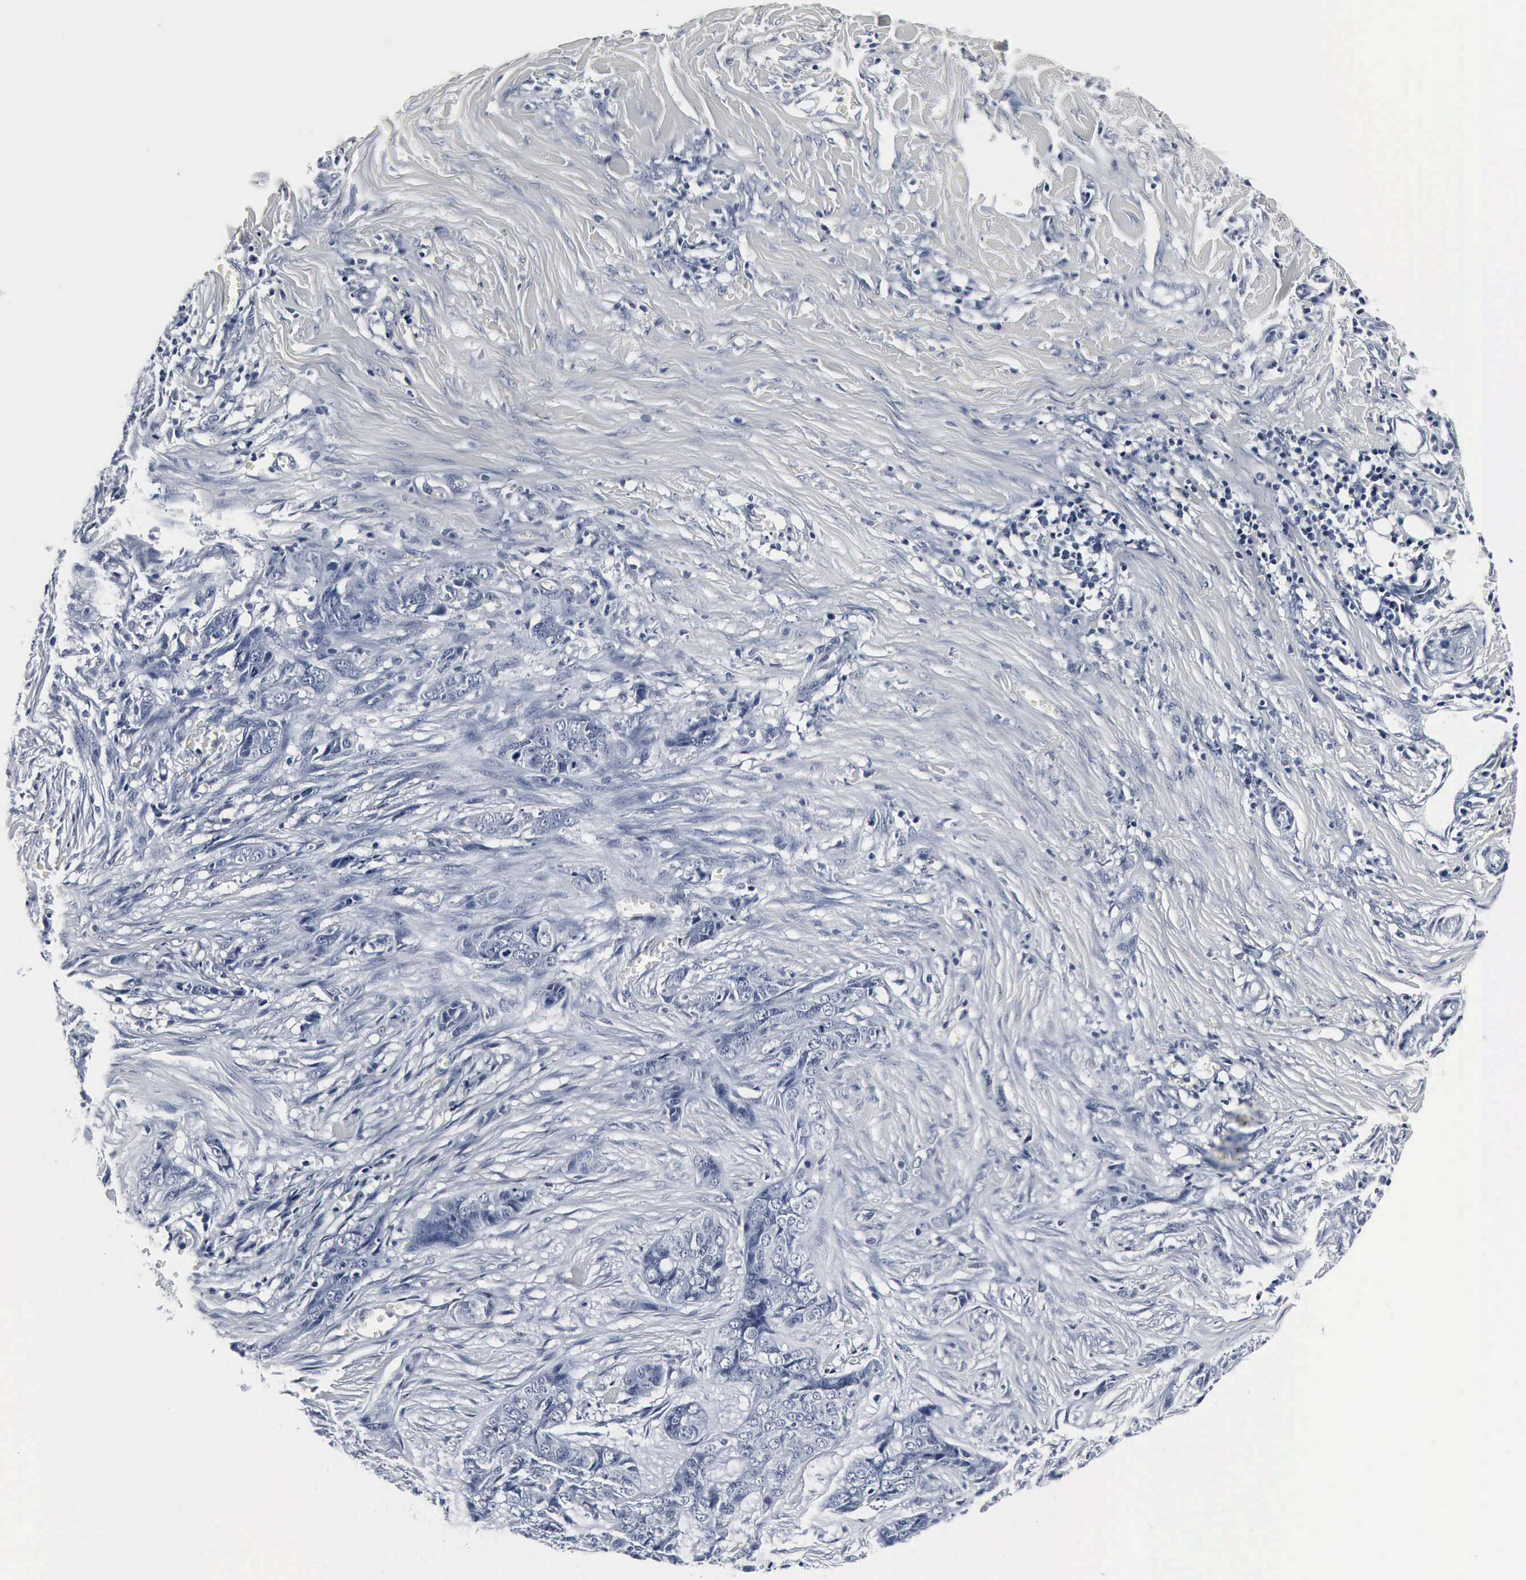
{"staining": {"intensity": "negative", "quantity": "none", "location": "none"}, "tissue": "skin cancer", "cell_type": "Tumor cells", "image_type": "cancer", "snomed": [{"axis": "morphology", "description": "Normal tissue, NOS"}, {"axis": "morphology", "description": "Basal cell carcinoma"}, {"axis": "topography", "description": "Skin"}], "caption": "Skin cancer (basal cell carcinoma) stained for a protein using immunohistochemistry (IHC) demonstrates no staining tumor cells.", "gene": "SNAP25", "patient": {"sex": "female", "age": 65}}